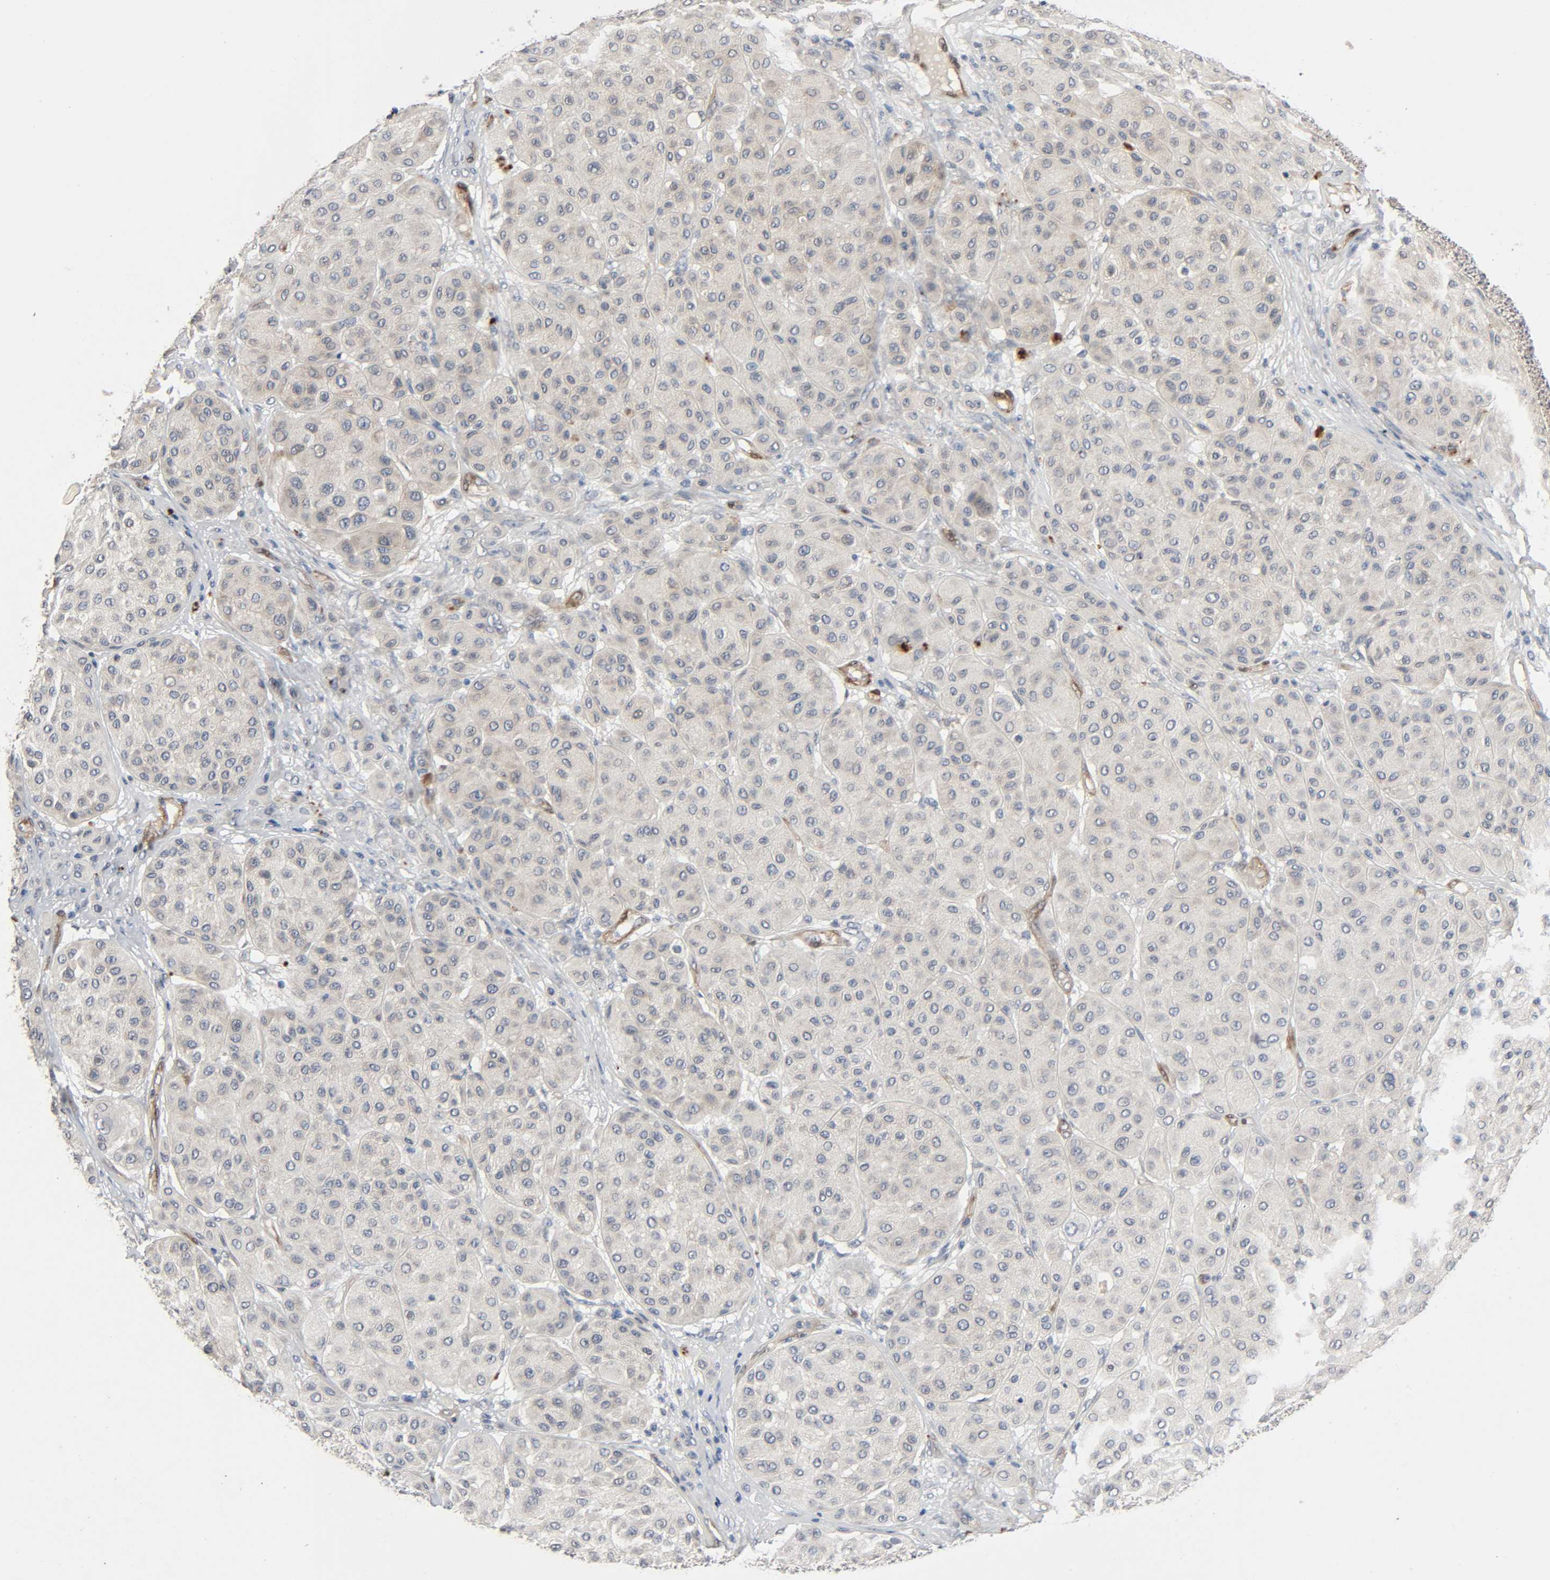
{"staining": {"intensity": "weak", "quantity": ">75%", "location": "cytoplasmic/membranous"}, "tissue": "melanoma", "cell_type": "Tumor cells", "image_type": "cancer", "snomed": [{"axis": "morphology", "description": "Normal tissue, NOS"}, {"axis": "morphology", "description": "Malignant melanoma, Metastatic site"}, {"axis": "topography", "description": "Skin"}], "caption": "Brown immunohistochemical staining in human malignant melanoma (metastatic site) shows weak cytoplasmic/membranous positivity in about >75% of tumor cells.", "gene": "PTK2", "patient": {"sex": "male", "age": 41}}